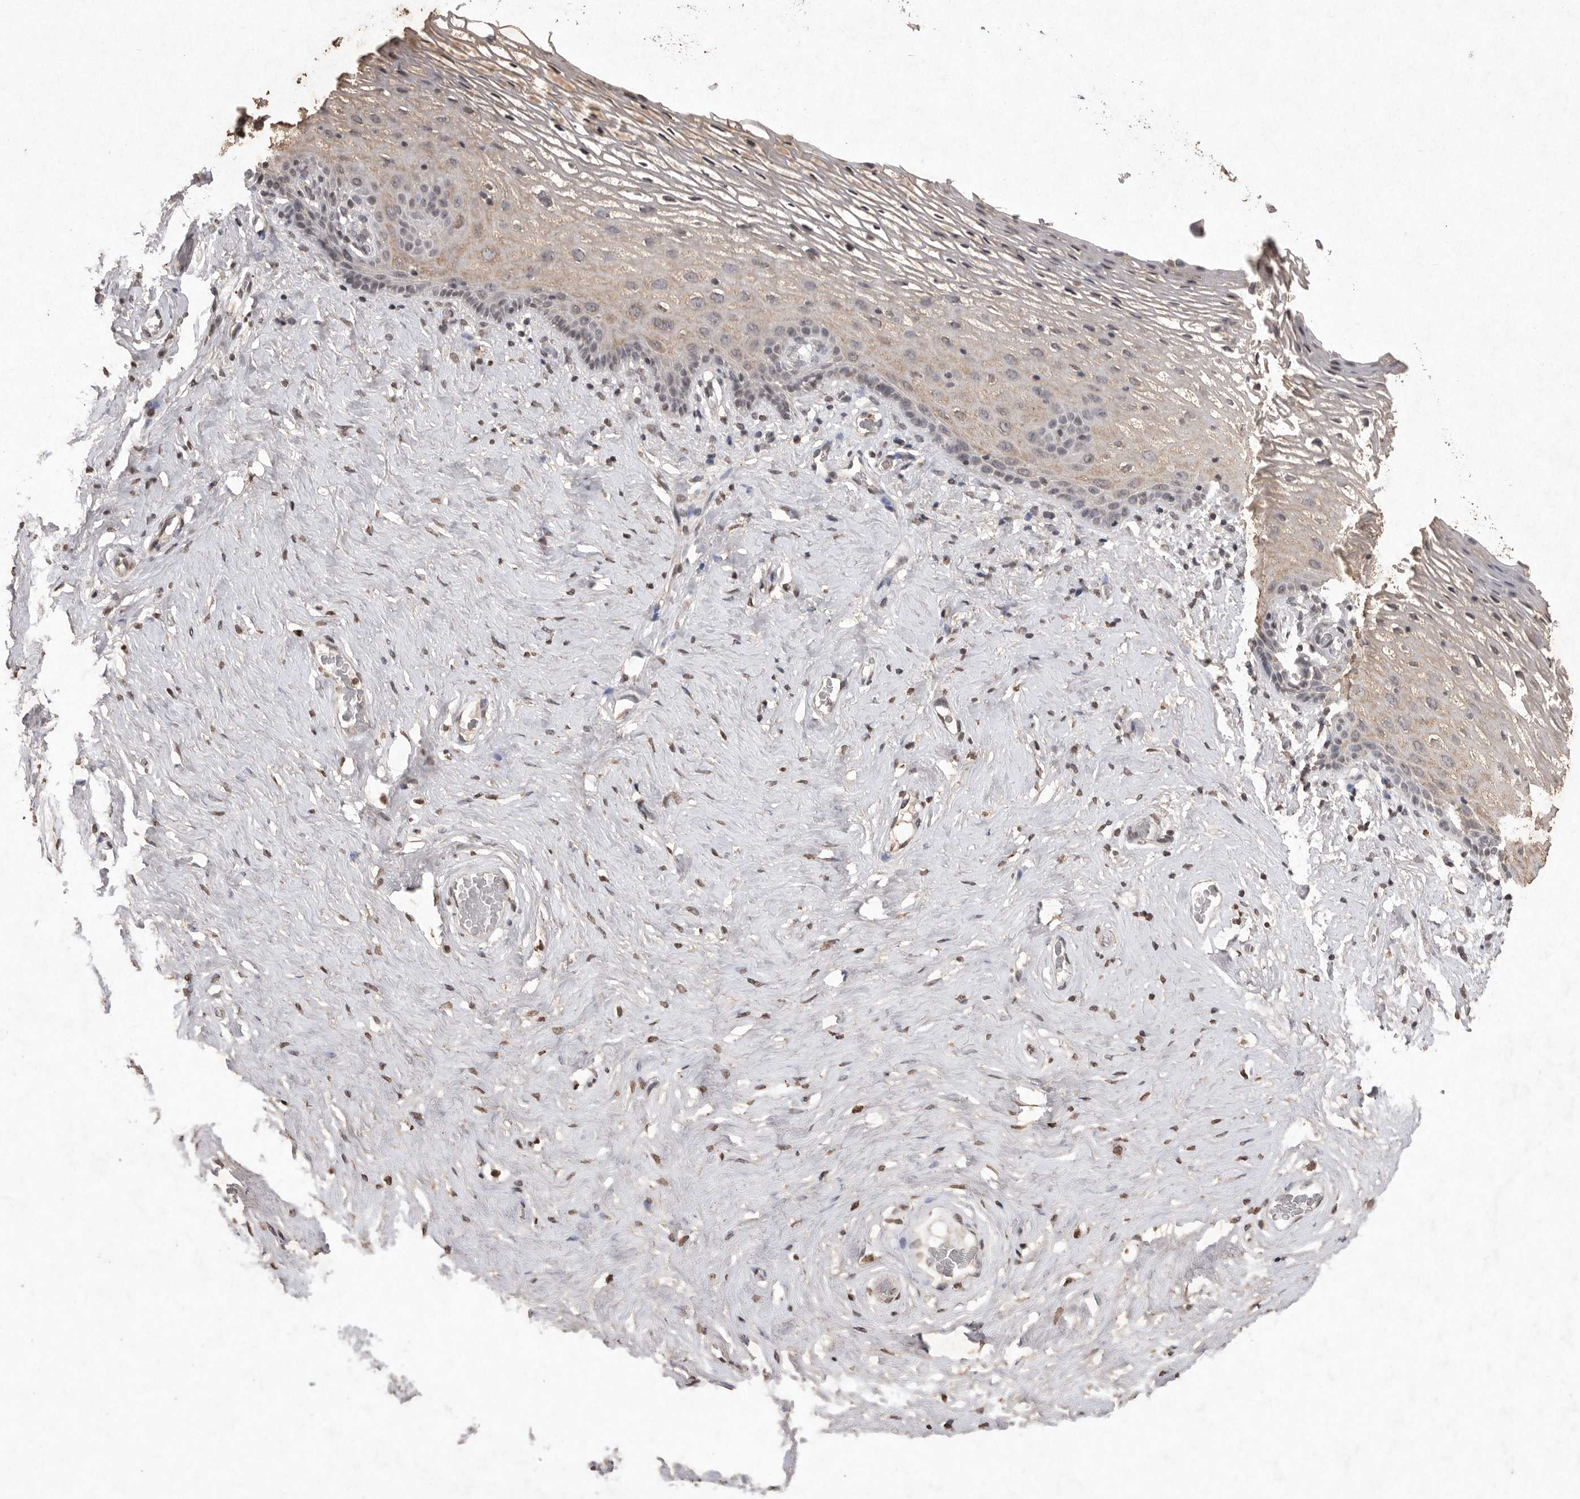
{"staining": {"intensity": "weak", "quantity": ">75%", "location": "cytoplasmic/membranous"}, "tissue": "vagina", "cell_type": "Squamous epithelial cells", "image_type": "normal", "snomed": [{"axis": "morphology", "description": "Normal tissue, NOS"}, {"axis": "morphology", "description": "Adenocarcinoma, NOS"}, {"axis": "topography", "description": "Rectum"}, {"axis": "topography", "description": "Vagina"}], "caption": "Immunohistochemical staining of unremarkable vagina shows >75% levels of weak cytoplasmic/membranous protein expression in approximately >75% of squamous epithelial cells.", "gene": "APLNR", "patient": {"sex": "female", "age": 71}}